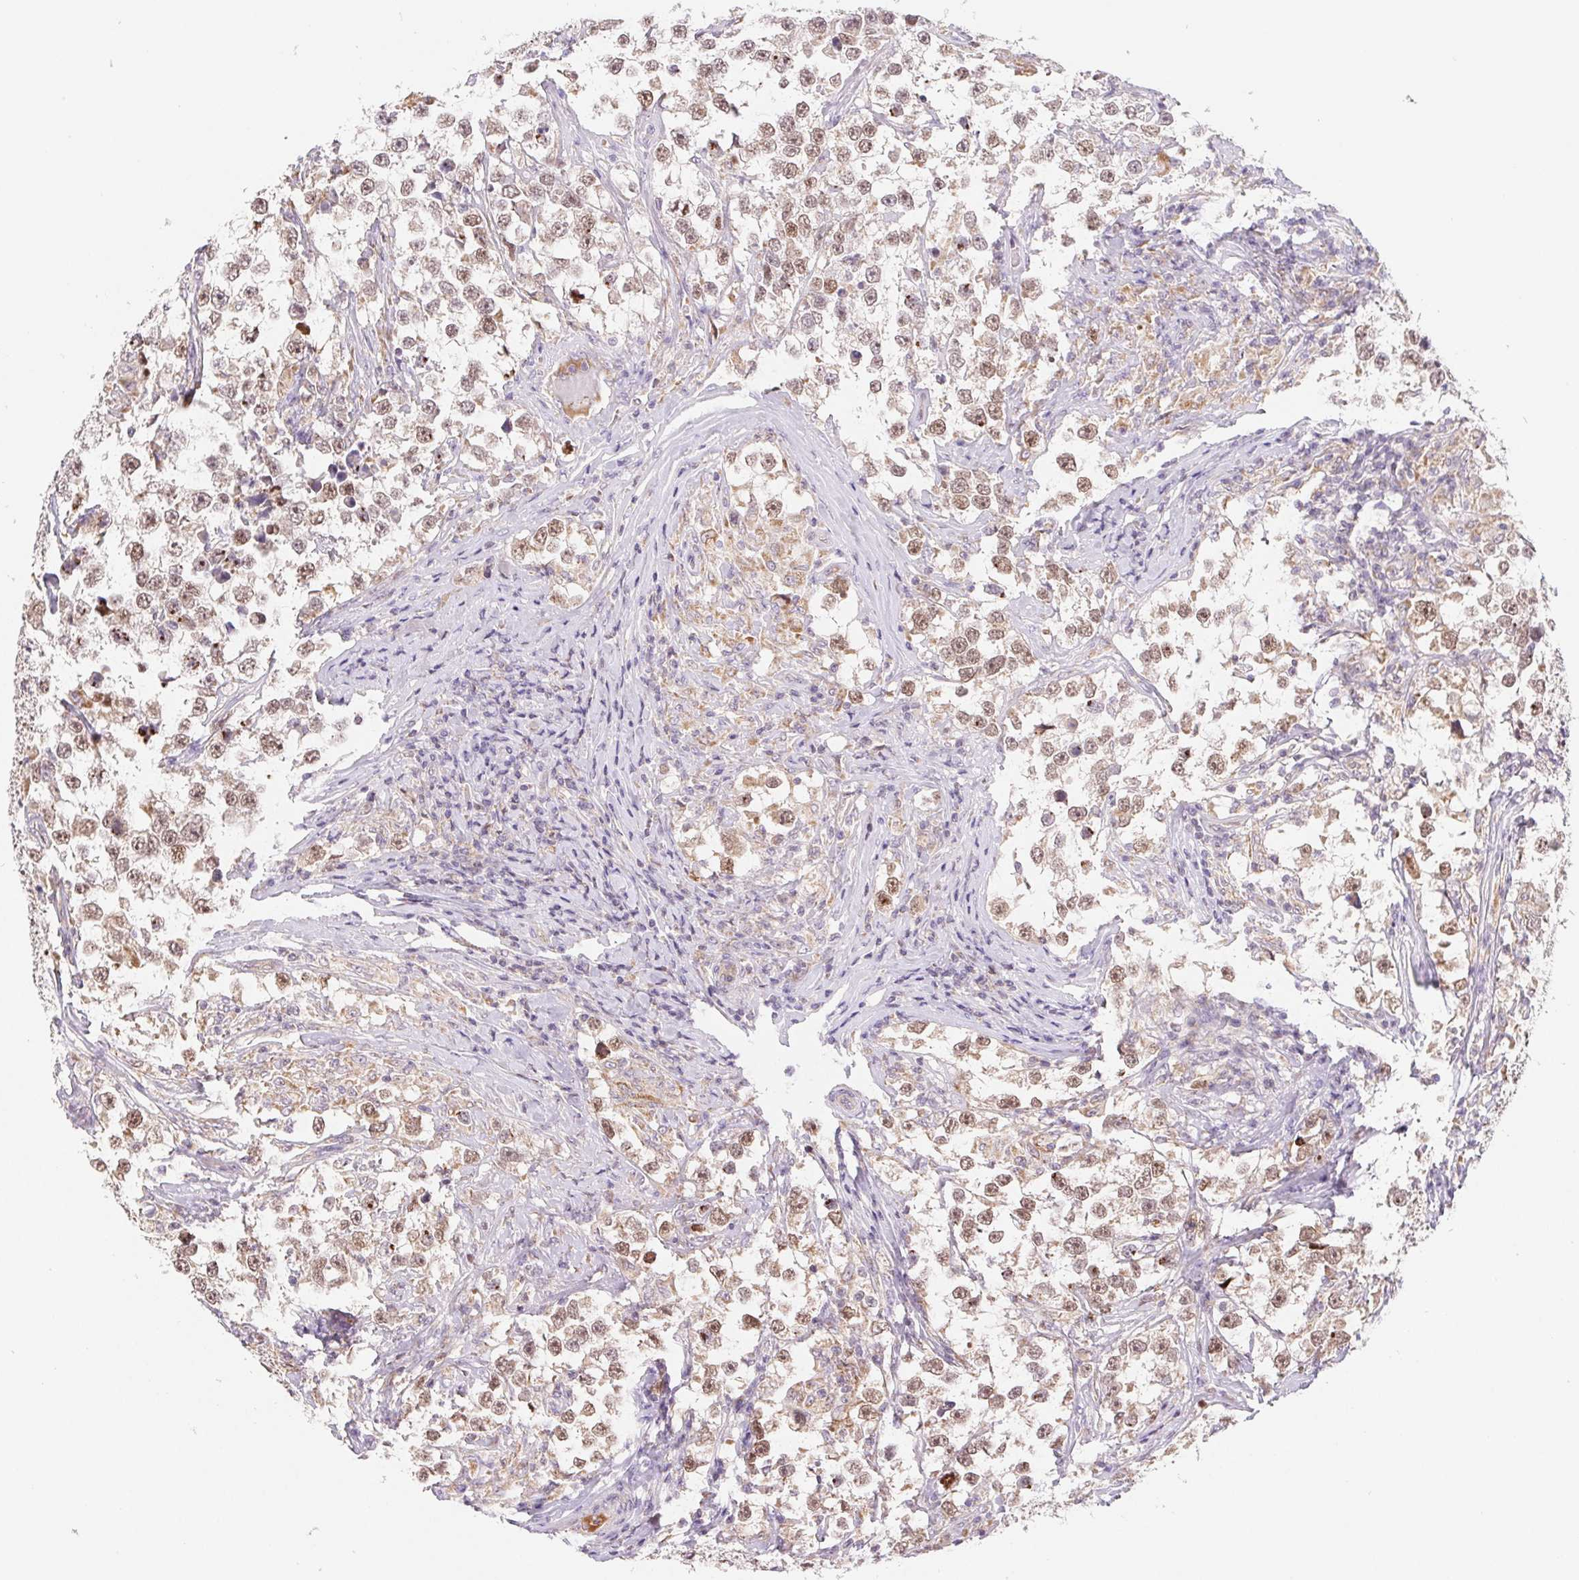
{"staining": {"intensity": "weak", "quantity": ">75%", "location": "nuclear"}, "tissue": "testis cancer", "cell_type": "Tumor cells", "image_type": "cancer", "snomed": [{"axis": "morphology", "description": "Seminoma, NOS"}, {"axis": "topography", "description": "Testis"}], "caption": "Approximately >75% of tumor cells in human testis seminoma display weak nuclear protein expression as visualized by brown immunohistochemical staining.", "gene": "EMC6", "patient": {"sex": "male", "age": 46}}